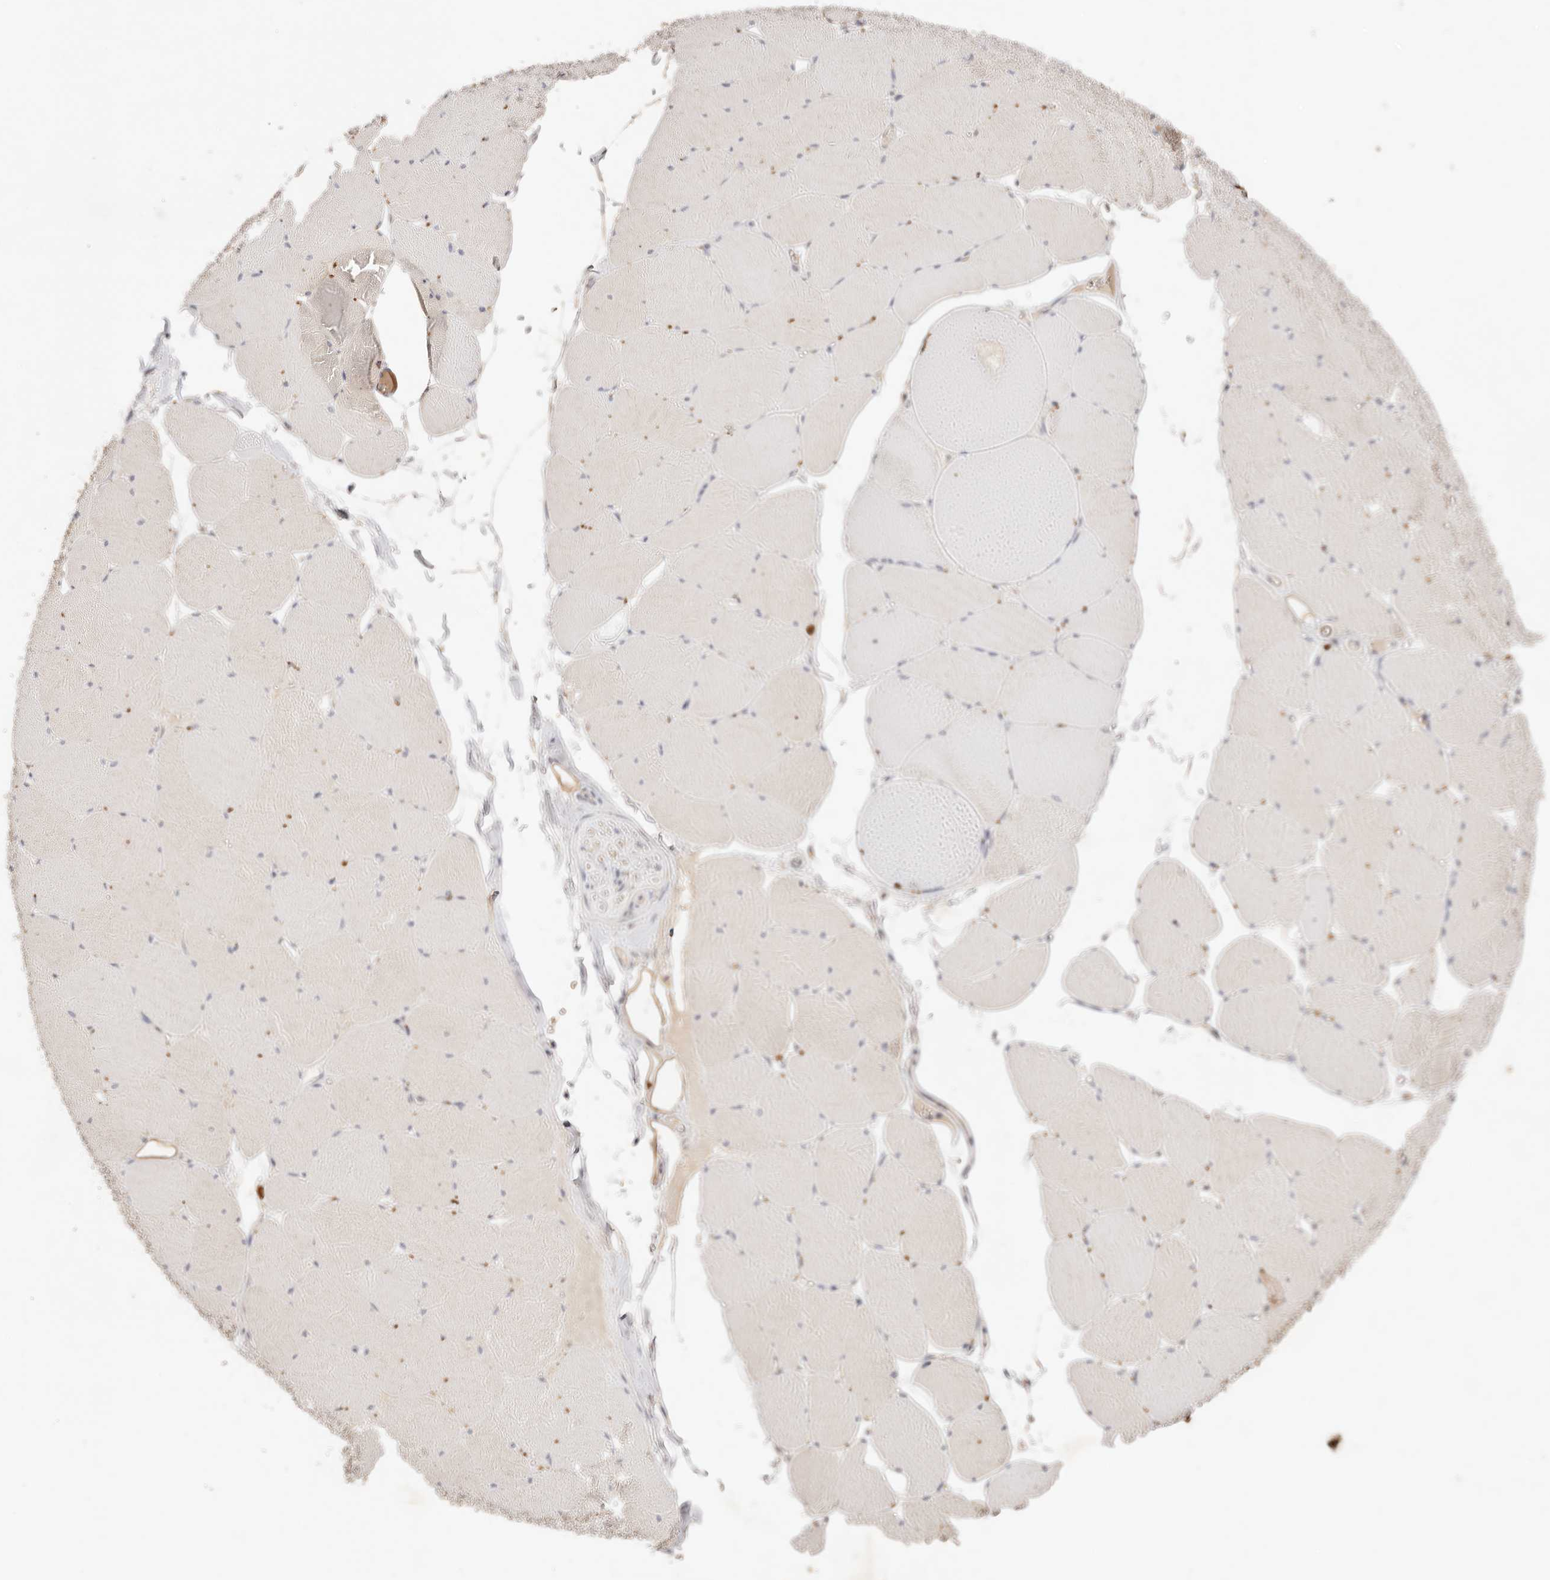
{"staining": {"intensity": "weak", "quantity": "25%-75%", "location": "cytoplasmic/membranous"}, "tissue": "skeletal muscle", "cell_type": "Myocytes", "image_type": "normal", "snomed": [{"axis": "morphology", "description": "Normal tissue, NOS"}, {"axis": "topography", "description": "Skeletal muscle"}, {"axis": "topography", "description": "Head-Neck"}], "caption": "The micrograph reveals a brown stain indicating the presence of a protein in the cytoplasmic/membranous of myocytes in skeletal muscle.", "gene": "CXADR", "patient": {"sex": "male", "age": 66}}